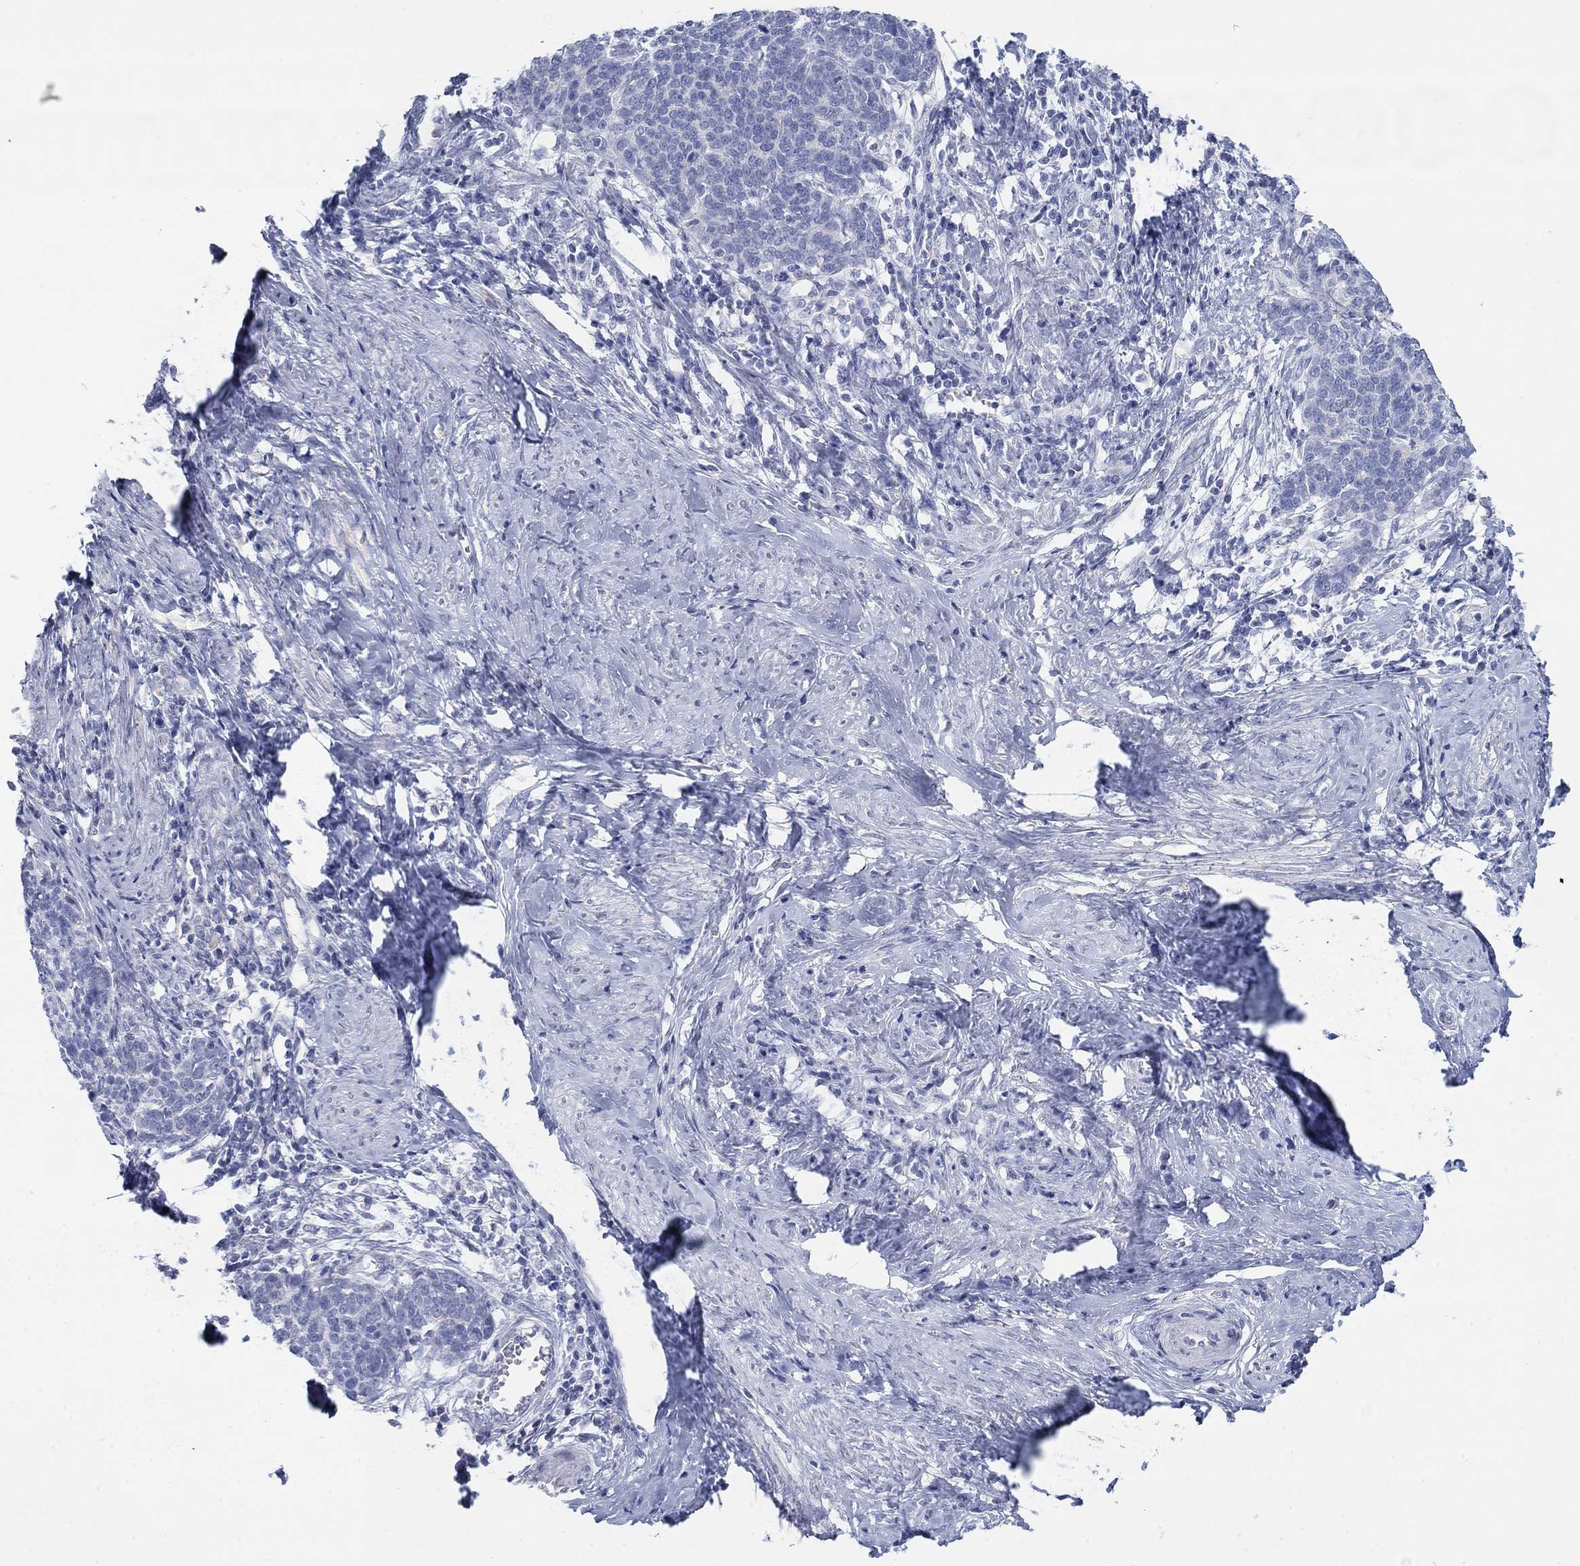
{"staining": {"intensity": "negative", "quantity": "none", "location": "none"}, "tissue": "cervical cancer", "cell_type": "Tumor cells", "image_type": "cancer", "snomed": [{"axis": "morphology", "description": "Normal tissue, NOS"}, {"axis": "morphology", "description": "Squamous cell carcinoma, NOS"}, {"axis": "topography", "description": "Cervix"}], "caption": "Tumor cells show no significant staining in cervical cancer (squamous cell carcinoma).", "gene": "SCCPDH", "patient": {"sex": "female", "age": 39}}